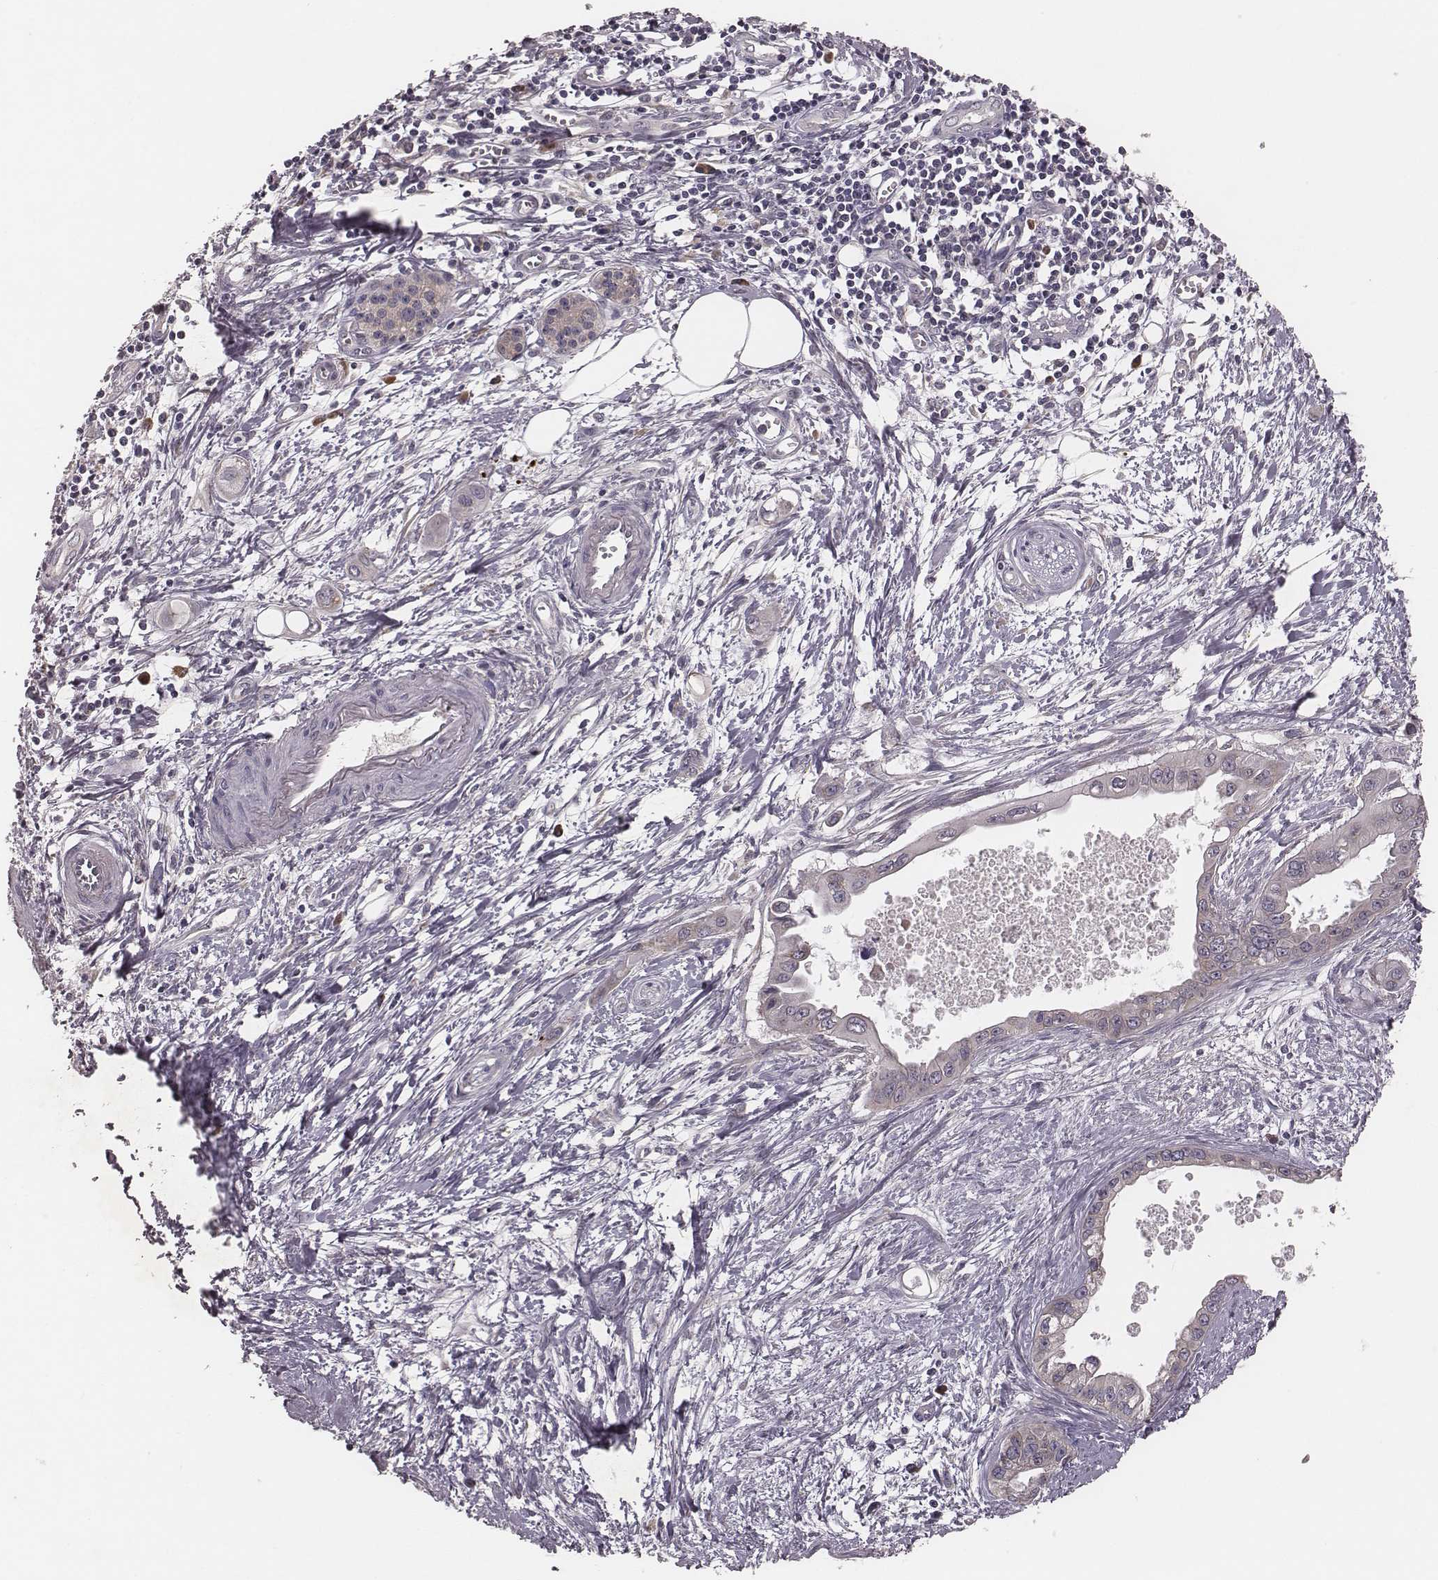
{"staining": {"intensity": "negative", "quantity": "none", "location": "none"}, "tissue": "pancreatic cancer", "cell_type": "Tumor cells", "image_type": "cancer", "snomed": [{"axis": "morphology", "description": "Adenocarcinoma, NOS"}, {"axis": "topography", "description": "Pancreas"}], "caption": "Tumor cells are negative for protein expression in human adenocarcinoma (pancreatic).", "gene": "P2RX5", "patient": {"sex": "male", "age": 60}}